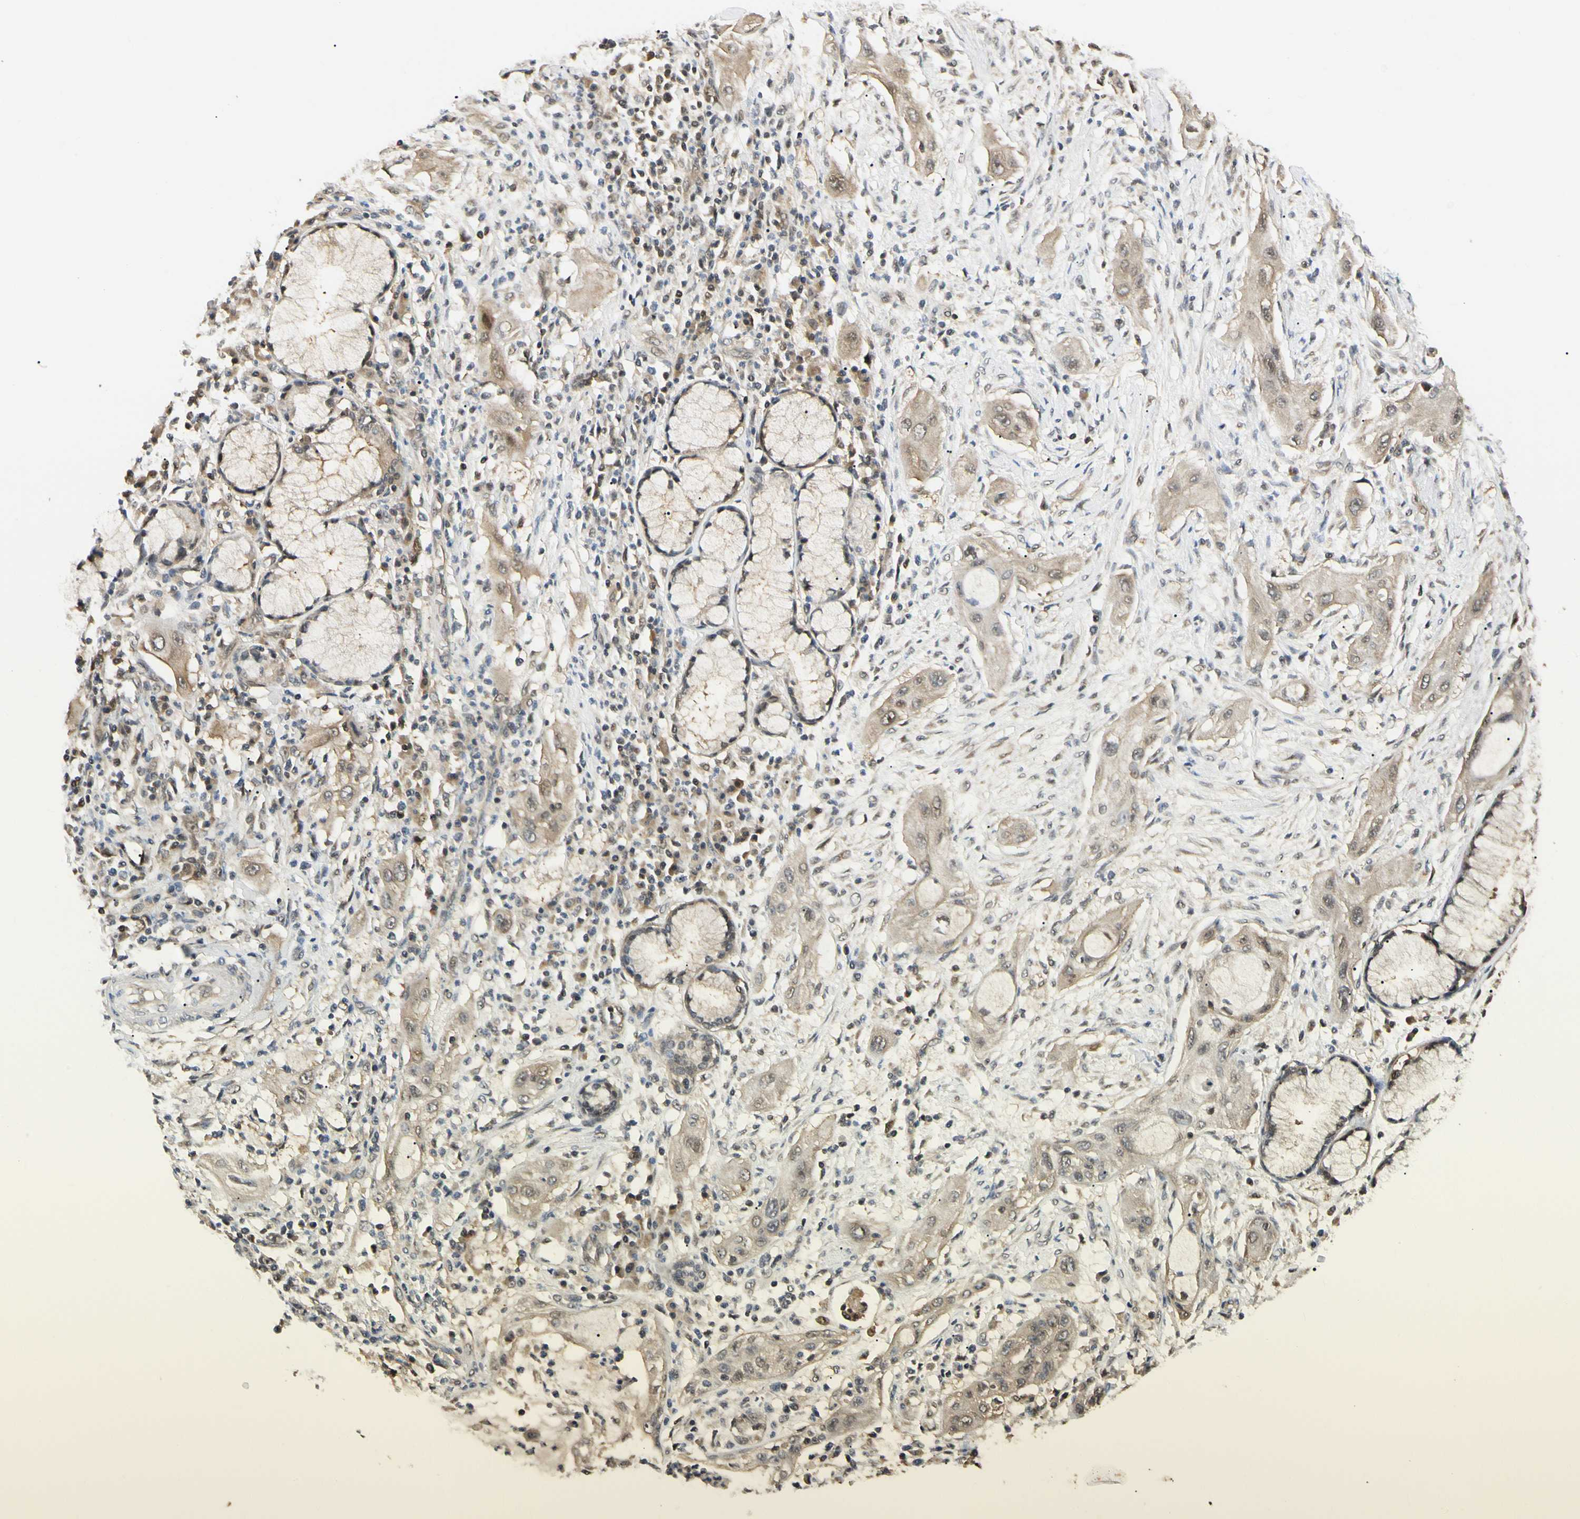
{"staining": {"intensity": "weak", "quantity": ">75%", "location": "cytoplasmic/membranous,nuclear"}, "tissue": "lung cancer", "cell_type": "Tumor cells", "image_type": "cancer", "snomed": [{"axis": "morphology", "description": "Squamous cell carcinoma, NOS"}, {"axis": "topography", "description": "Lung"}], "caption": "Tumor cells display weak cytoplasmic/membranous and nuclear positivity in about >75% of cells in lung cancer (squamous cell carcinoma). (Brightfield microscopy of DAB IHC at high magnification).", "gene": "UBE2Z", "patient": {"sex": "female", "age": 47}}